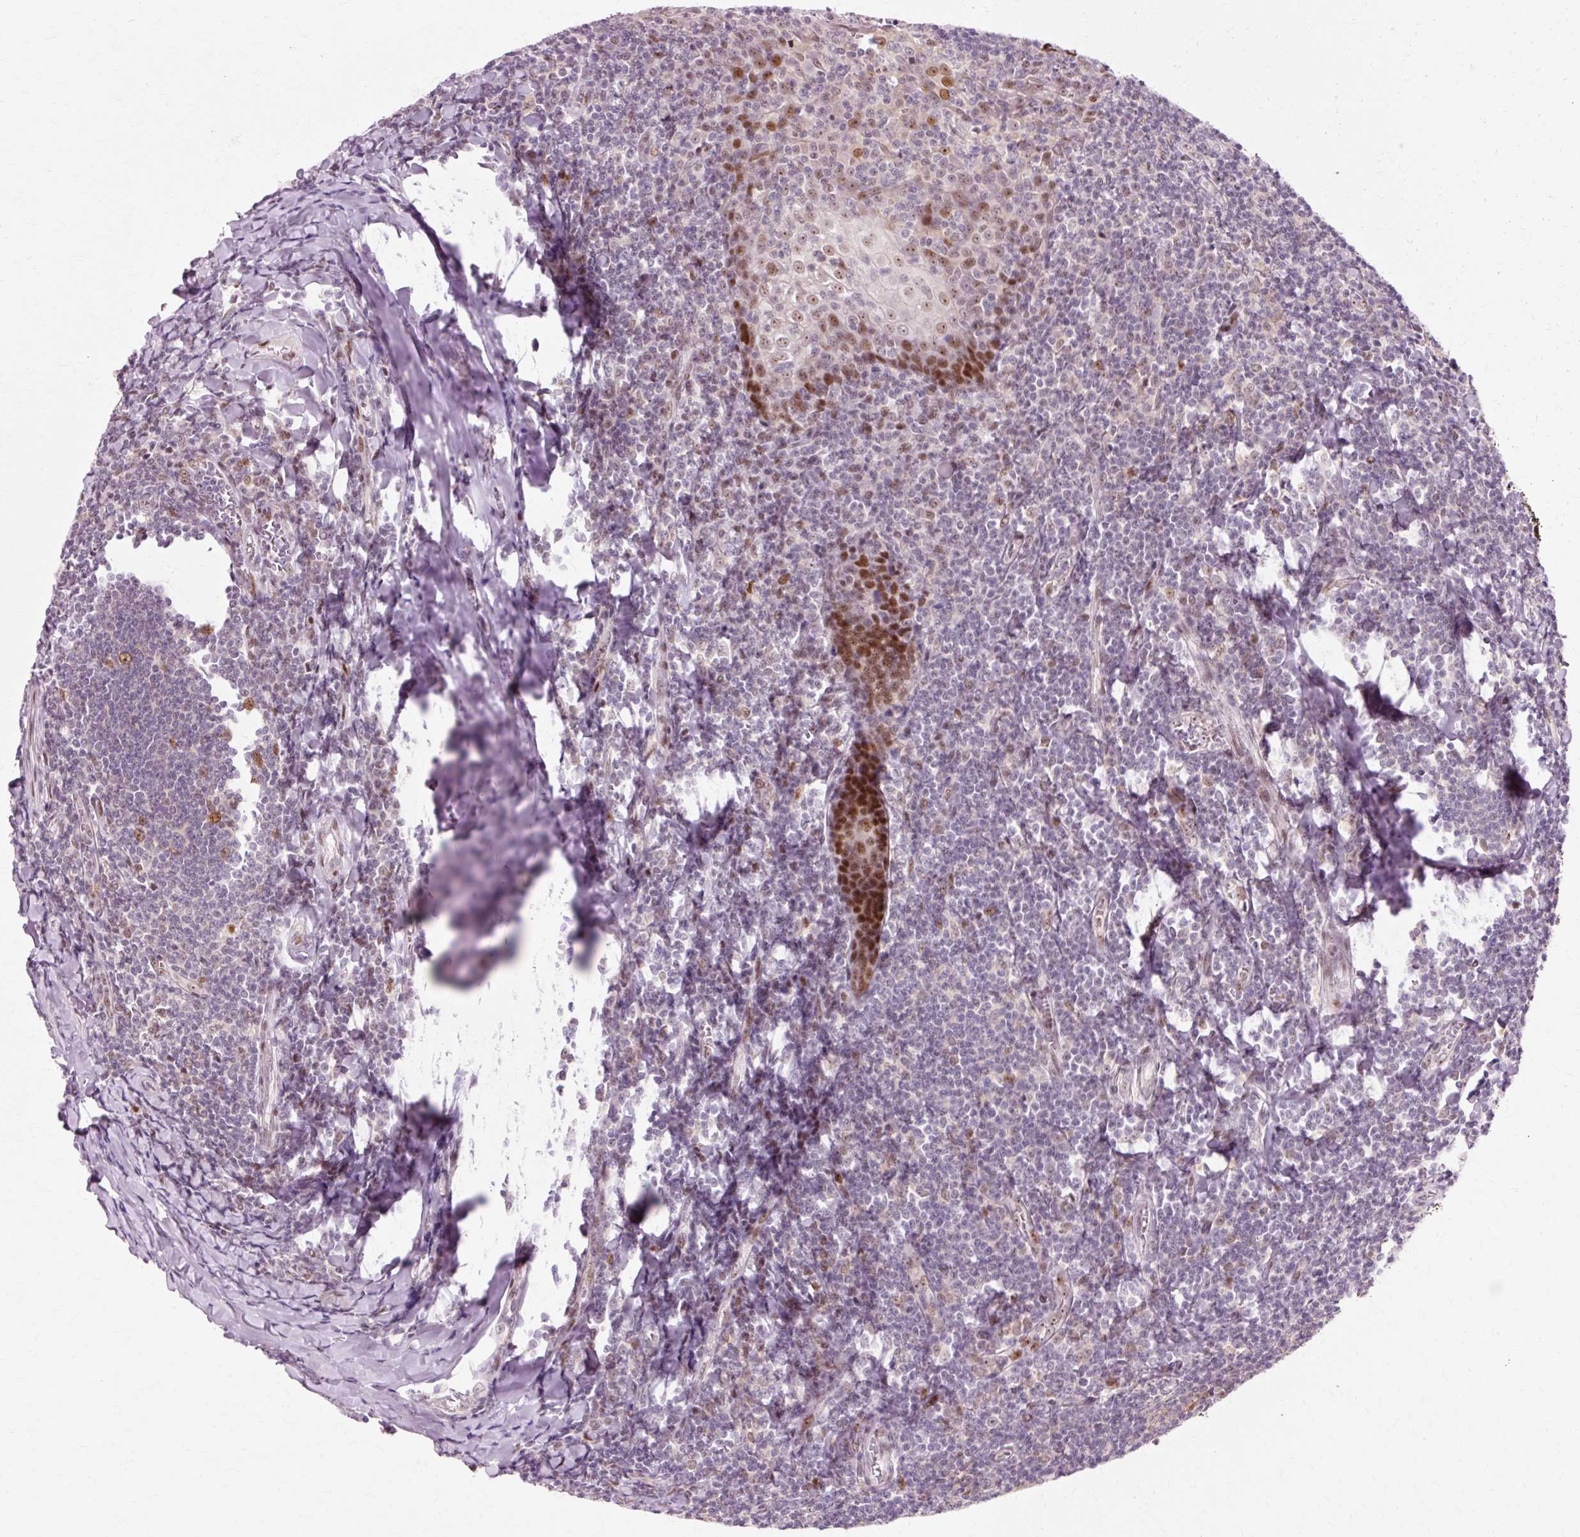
{"staining": {"intensity": "weak", "quantity": "<25%", "location": "nuclear"}, "tissue": "tonsil", "cell_type": "Germinal center cells", "image_type": "normal", "snomed": [{"axis": "morphology", "description": "Normal tissue, NOS"}, {"axis": "topography", "description": "Tonsil"}], "caption": "Immunohistochemistry (IHC) histopathology image of unremarkable tonsil stained for a protein (brown), which shows no staining in germinal center cells. Nuclei are stained in blue.", "gene": "MACROD2", "patient": {"sex": "male", "age": 27}}